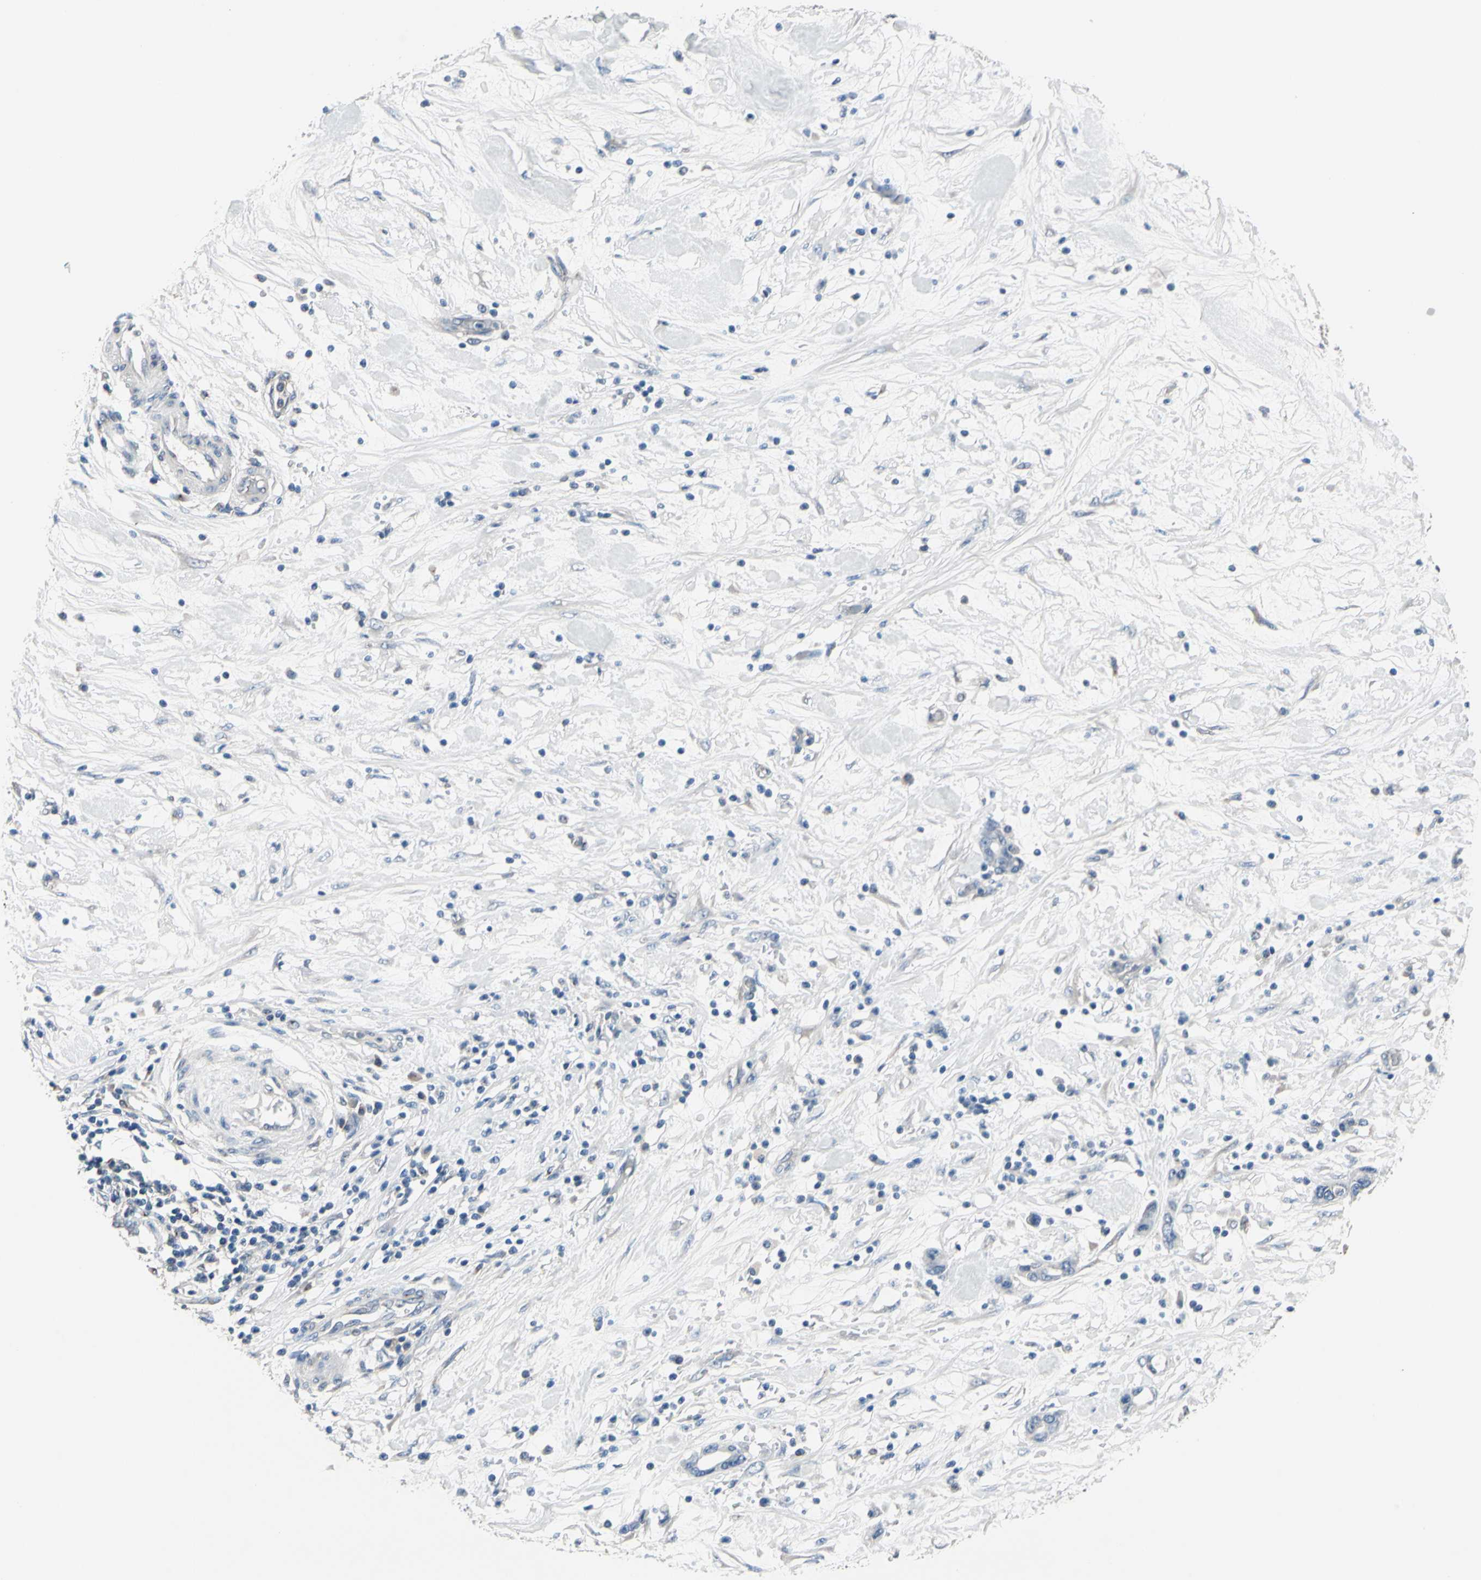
{"staining": {"intensity": "negative", "quantity": "none", "location": "none"}, "tissue": "pancreatic cancer", "cell_type": "Tumor cells", "image_type": "cancer", "snomed": [{"axis": "morphology", "description": "Adenocarcinoma, NOS"}, {"axis": "topography", "description": "Pancreas"}], "caption": "There is no significant expression in tumor cells of pancreatic cancer.", "gene": "PRKAR2B", "patient": {"sex": "female", "age": 57}}